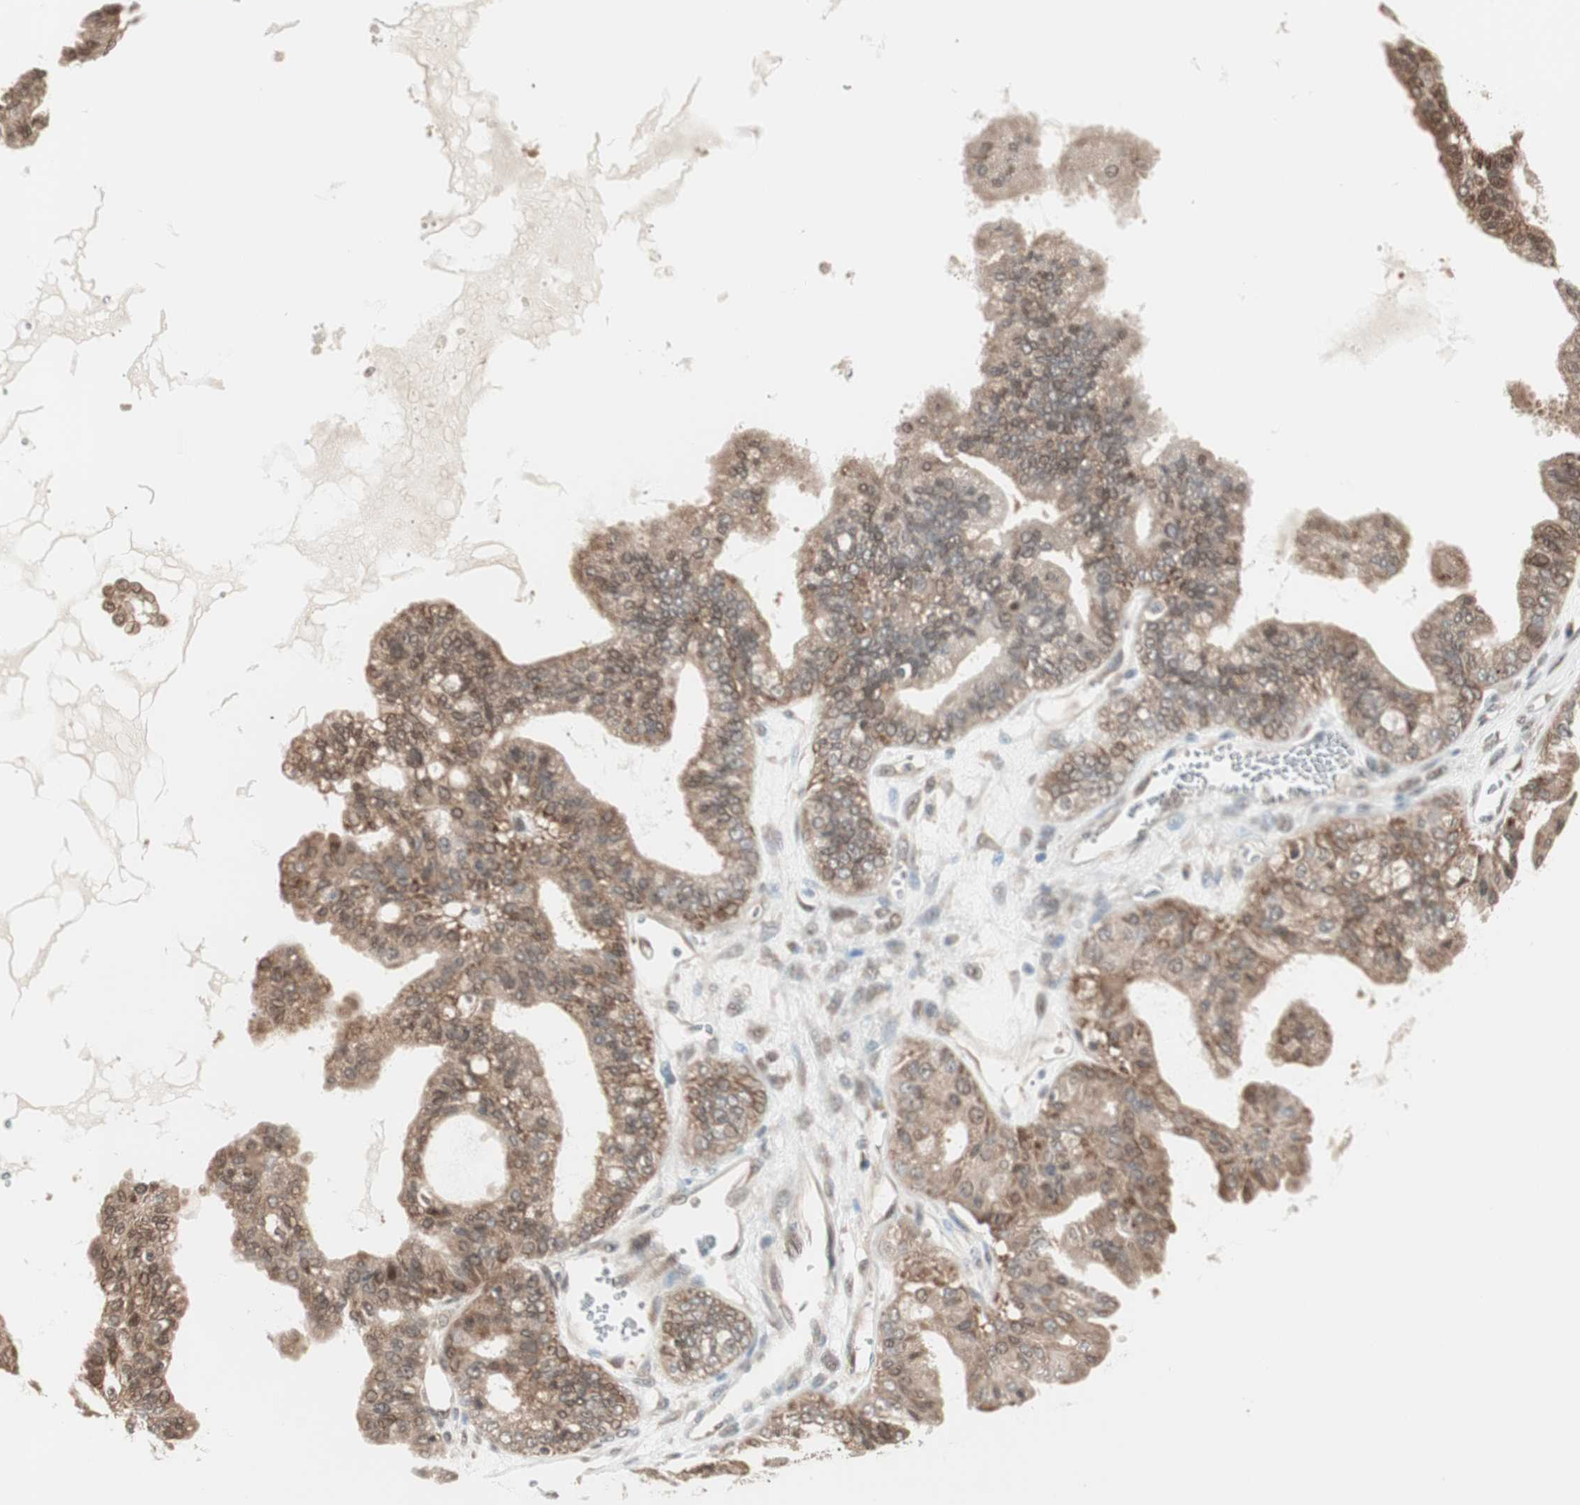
{"staining": {"intensity": "moderate", "quantity": ">75%", "location": "cytoplasmic/membranous"}, "tissue": "ovarian cancer", "cell_type": "Tumor cells", "image_type": "cancer", "snomed": [{"axis": "morphology", "description": "Carcinoma, NOS"}, {"axis": "morphology", "description": "Carcinoma, endometroid"}, {"axis": "topography", "description": "Ovary"}], "caption": "Immunohistochemical staining of human carcinoma (ovarian) exhibits medium levels of moderate cytoplasmic/membranous protein staining in about >75% of tumor cells.", "gene": "UBE2I", "patient": {"sex": "female", "age": 50}}